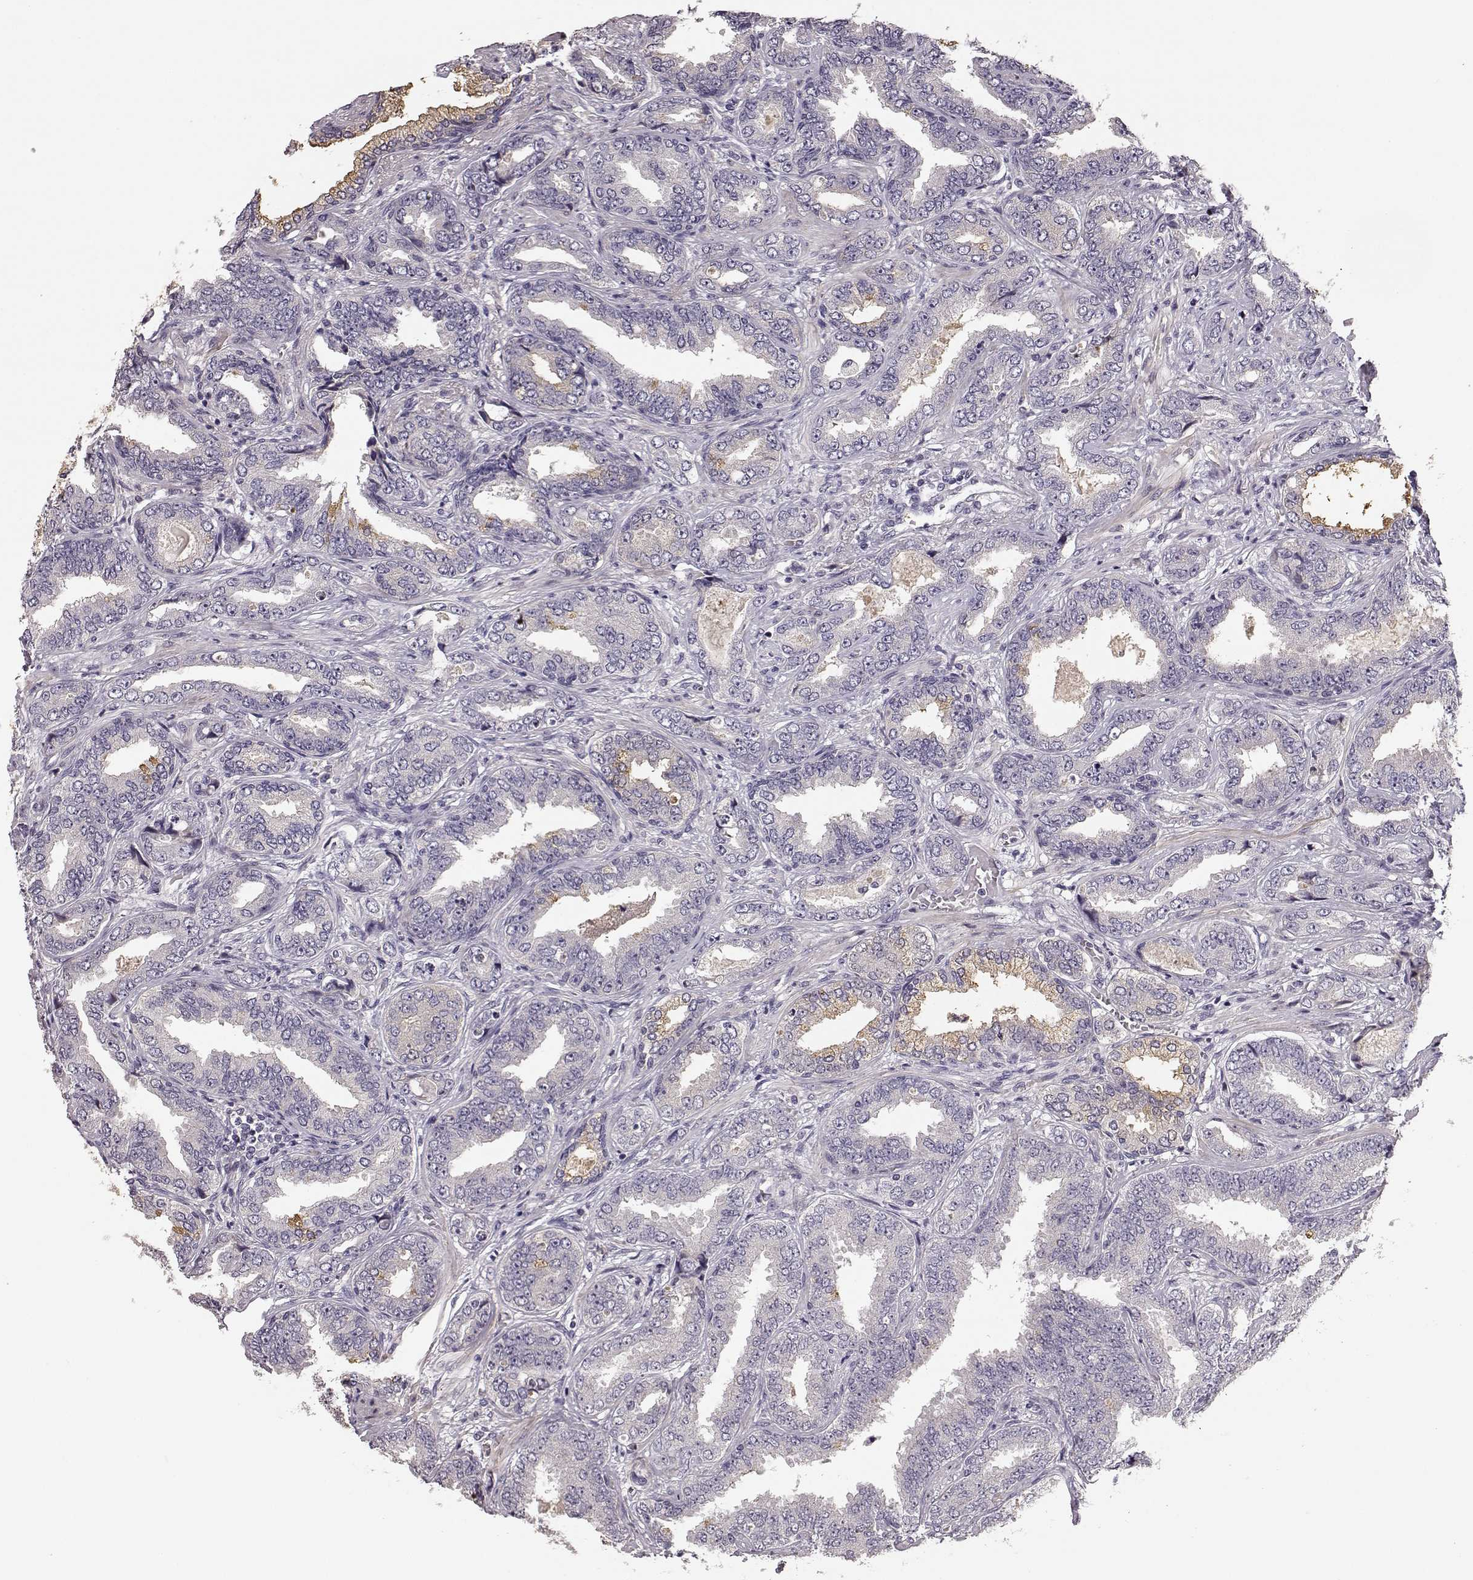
{"staining": {"intensity": "weak", "quantity": "<25%", "location": "cytoplasmic/membranous"}, "tissue": "prostate cancer", "cell_type": "Tumor cells", "image_type": "cancer", "snomed": [{"axis": "morphology", "description": "Adenocarcinoma, Low grade"}, {"axis": "topography", "description": "Prostate"}], "caption": "A photomicrograph of human prostate adenocarcinoma (low-grade) is negative for staining in tumor cells.", "gene": "YJEFN3", "patient": {"sex": "male", "age": 68}}